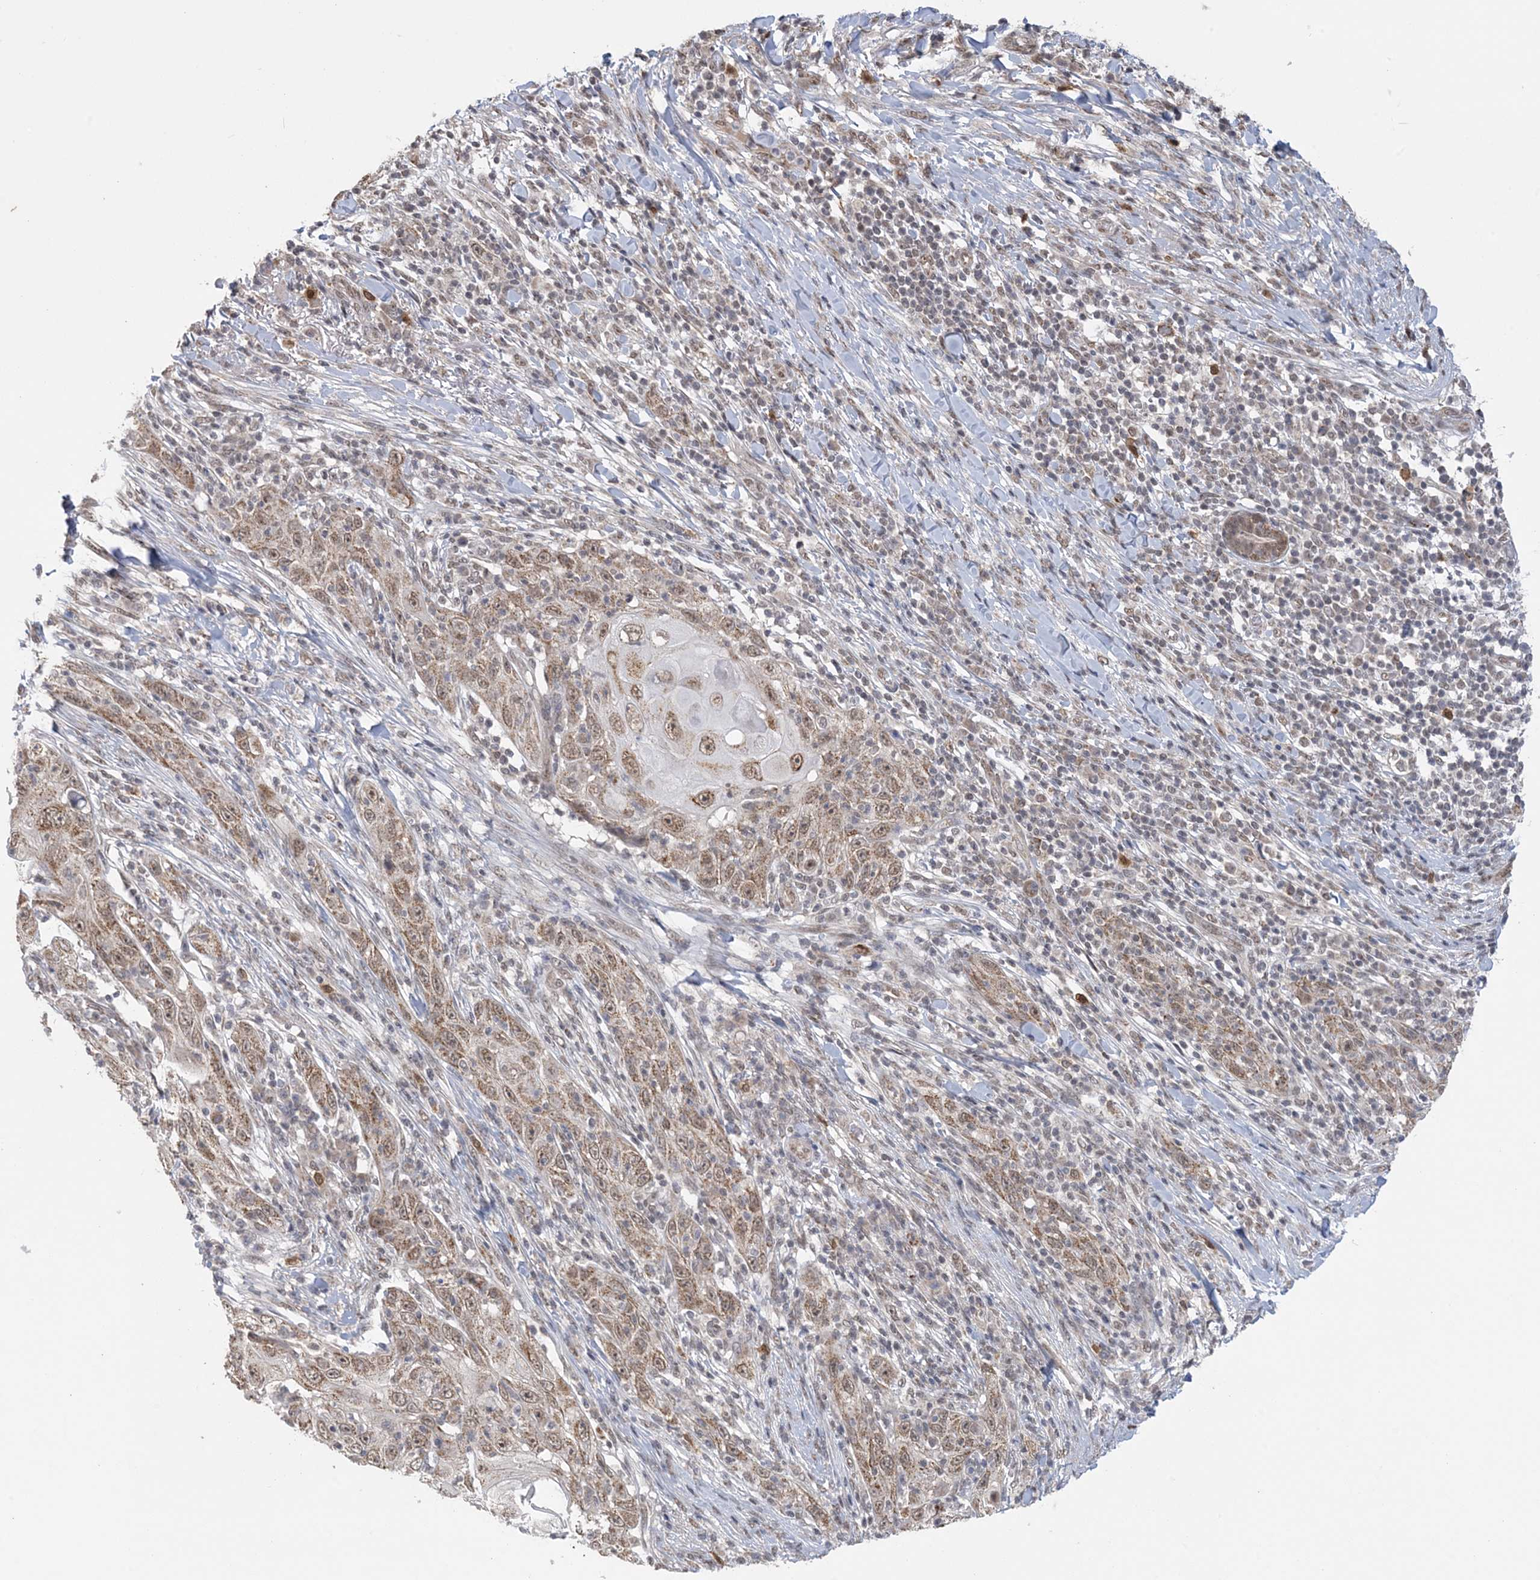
{"staining": {"intensity": "moderate", "quantity": ">75%", "location": "cytoplasmic/membranous,nuclear"}, "tissue": "skin cancer", "cell_type": "Tumor cells", "image_type": "cancer", "snomed": [{"axis": "morphology", "description": "Squamous cell carcinoma, NOS"}, {"axis": "topography", "description": "Skin"}], "caption": "Squamous cell carcinoma (skin) was stained to show a protein in brown. There is medium levels of moderate cytoplasmic/membranous and nuclear positivity in approximately >75% of tumor cells.", "gene": "TRMT10C", "patient": {"sex": "female", "age": 88}}